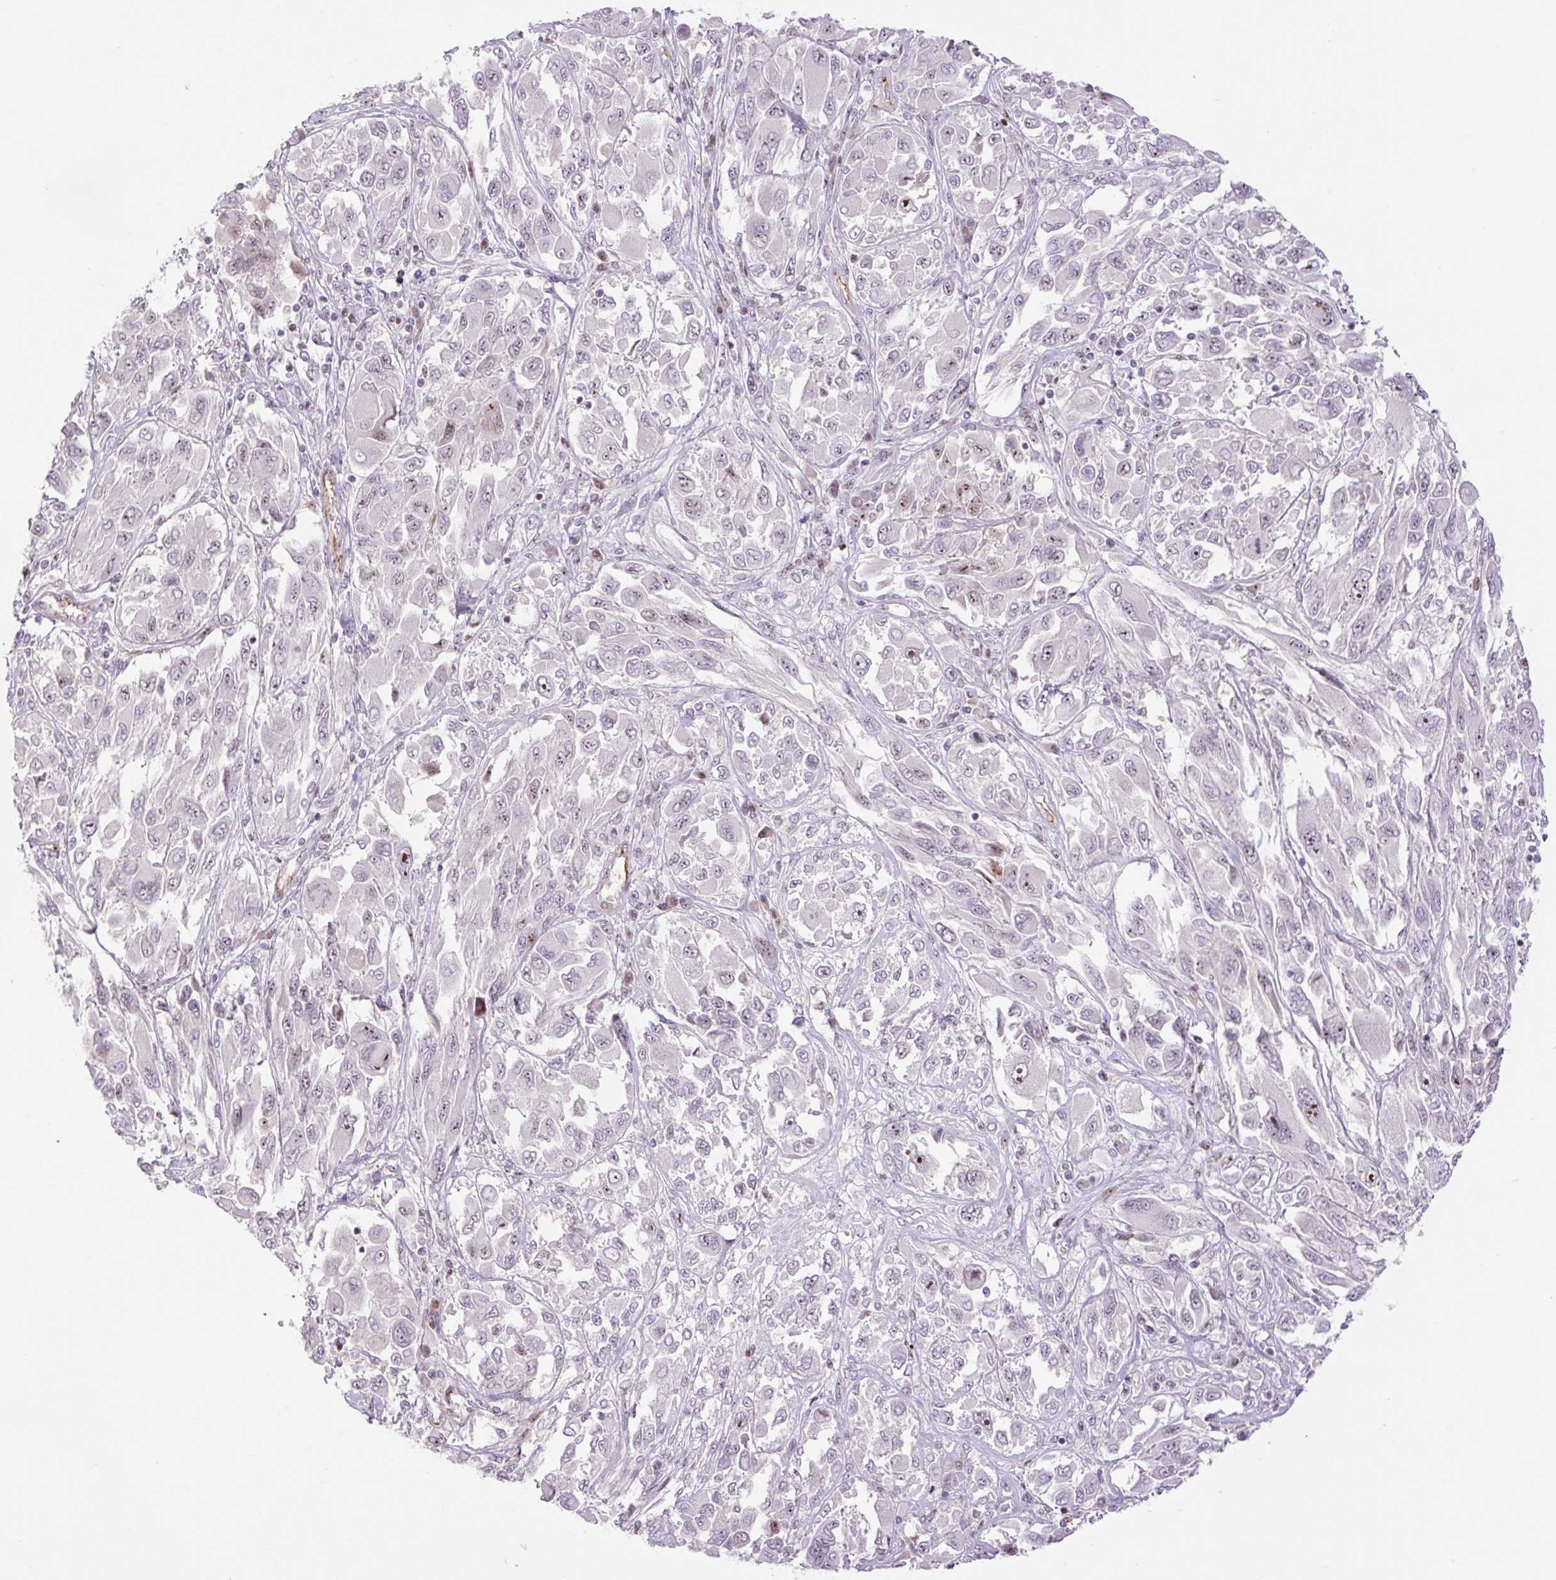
{"staining": {"intensity": "moderate", "quantity": "<25%", "location": "nuclear"}, "tissue": "melanoma", "cell_type": "Tumor cells", "image_type": "cancer", "snomed": [{"axis": "morphology", "description": "Malignant melanoma, NOS"}, {"axis": "topography", "description": "Skin"}], "caption": "The immunohistochemical stain shows moderate nuclear positivity in tumor cells of melanoma tissue. (Stains: DAB (3,3'-diaminobenzidine) in brown, nuclei in blue, Microscopy: brightfield microscopy at high magnification).", "gene": "ZNF417", "patient": {"sex": "female", "age": 91}}